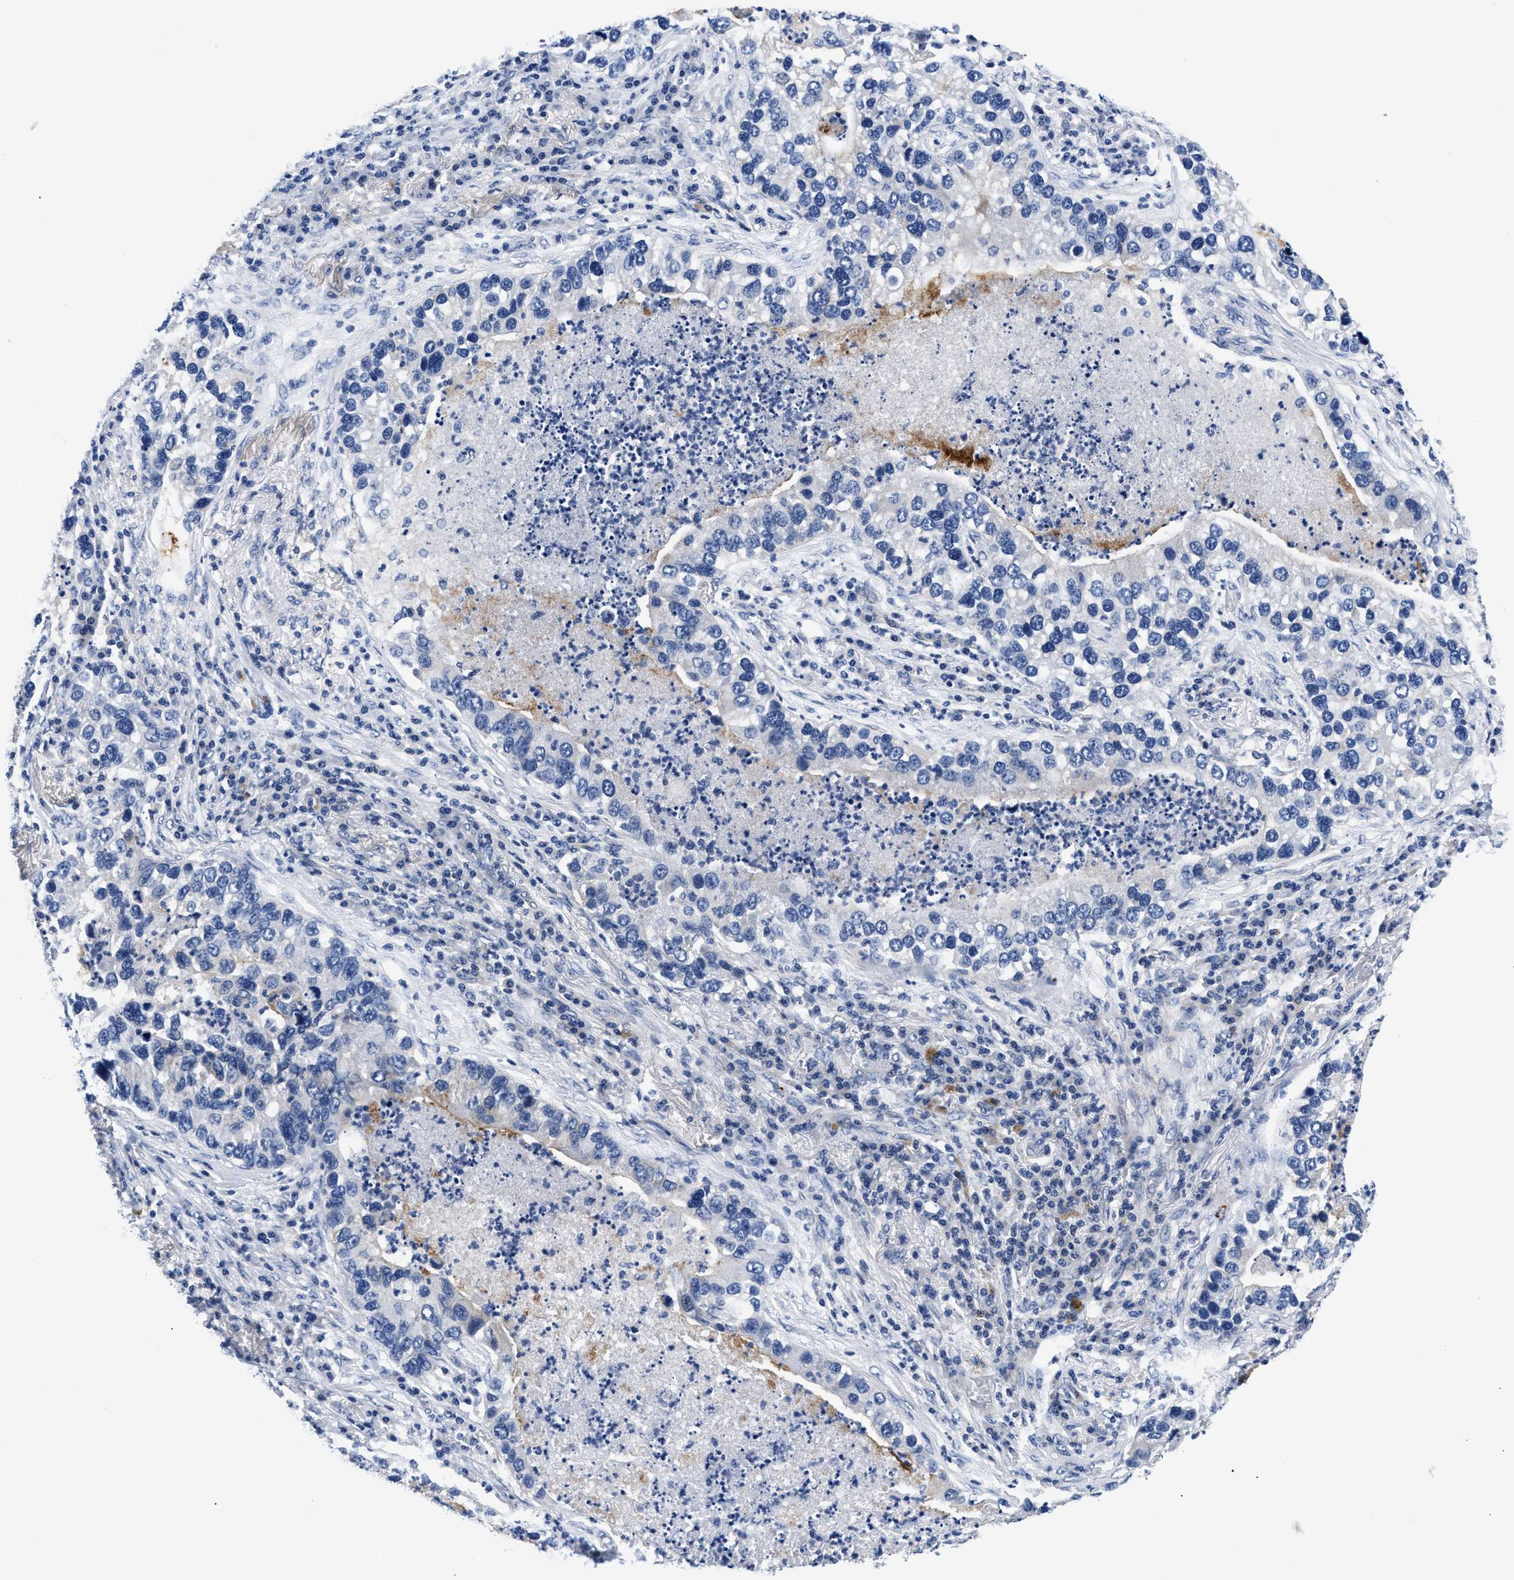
{"staining": {"intensity": "negative", "quantity": "none", "location": "none"}, "tissue": "lung cancer", "cell_type": "Tumor cells", "image_type": "cancer", "snomed": [{"axis": "morphology", "description": "Normal tissue, NOS"}, {"axis": "morphology", "description": "Adenocarcinoma, NOS"}, {"axis": "topography", "description": "Bronchus"}, {"axis": "topography", "description": "Lung"}], "caption": "DAB (3,3'-diaminobenzidine) immunohistochemical staining of lung adenocarcinoma reveals no significant positivity in tumor cells.", "gene": "P2RY4", "patient": {"sex": "male", "age": 54}}